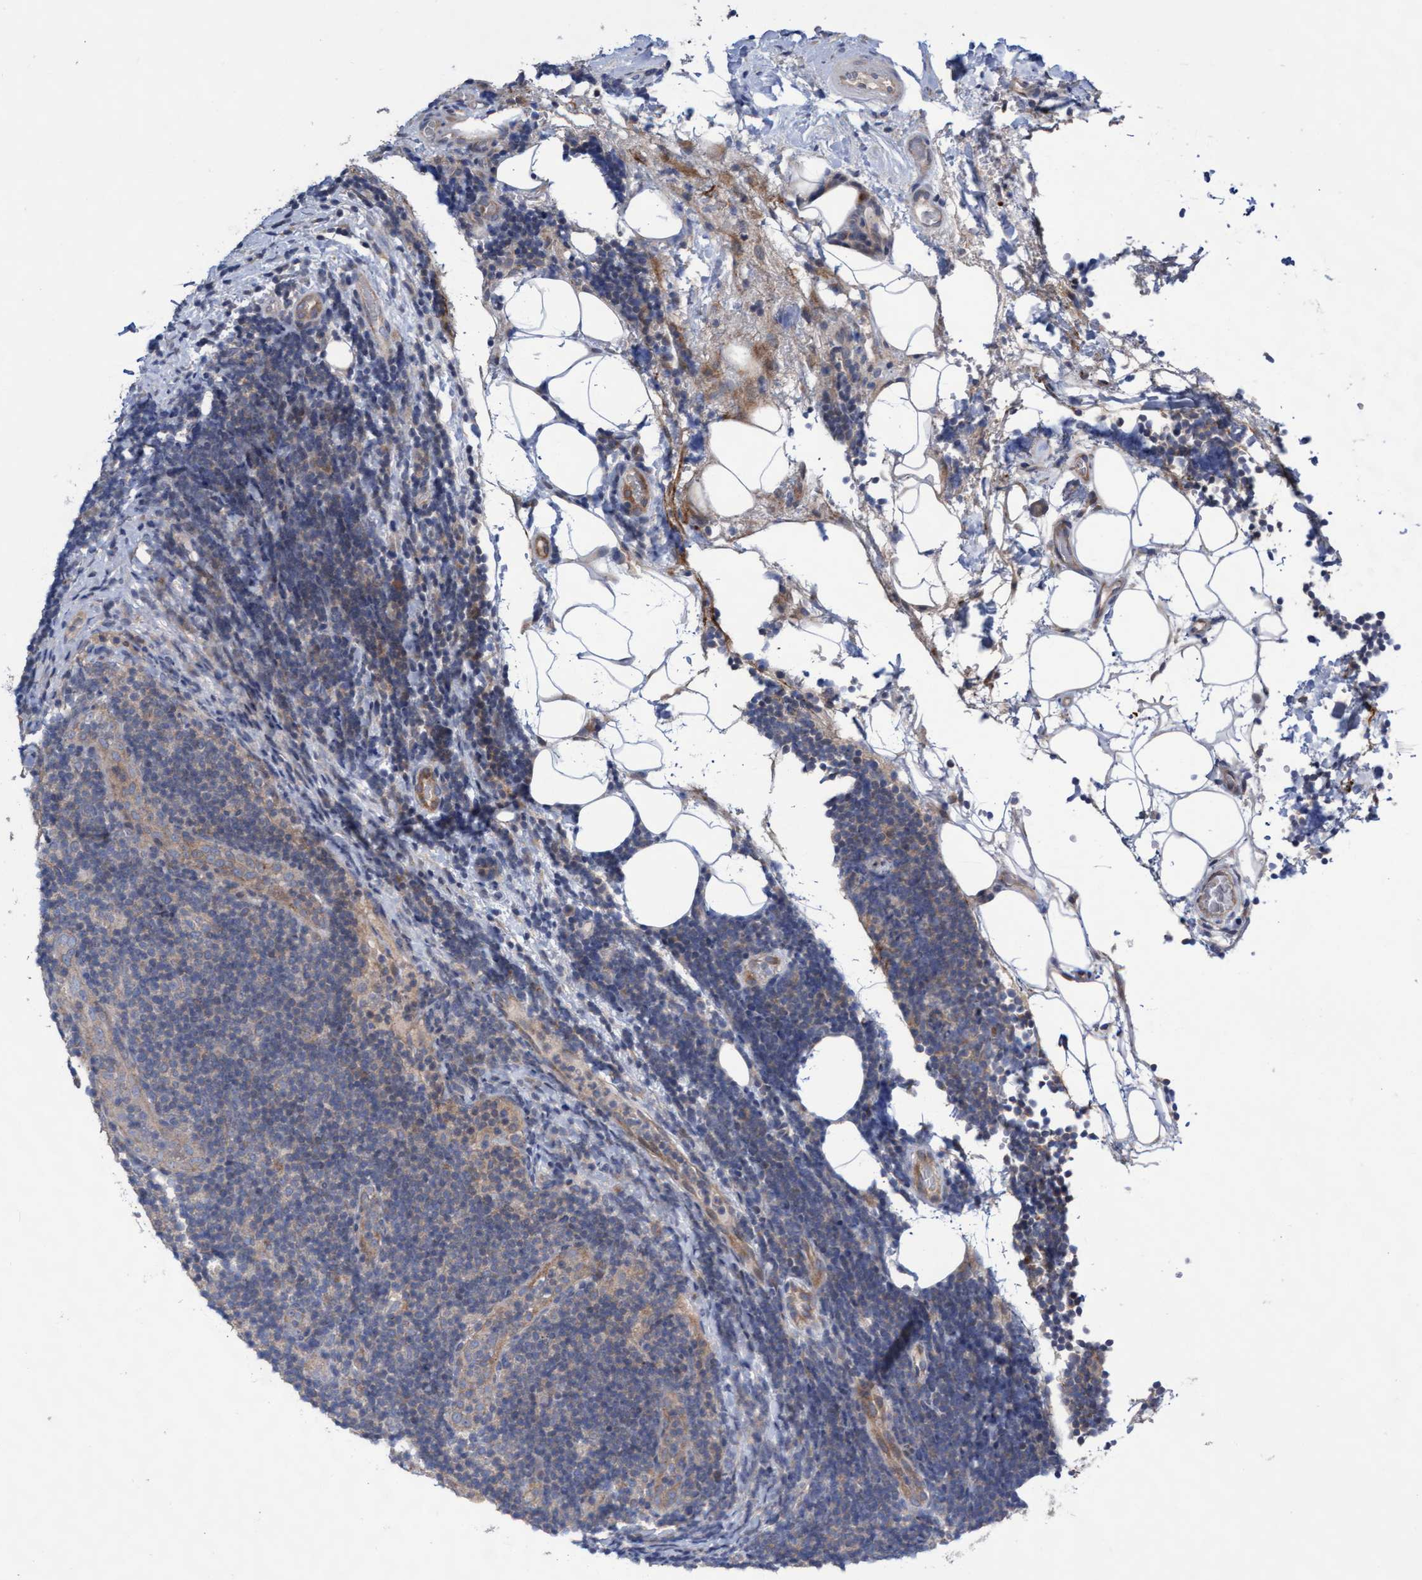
{"staining": {"intensity": "weak", "quantity": "<25%", "location": "cytoplasmic/membranous"}, "tissue": "lymphoma", "cell_type": "Tumor cells", "image_type": "cancer", "snomed": [{"axis": "morphology", "description": "Malignant lymphoma, non-Hodgkin's type, Low grade"}, {"axis": "topography", "description": "Lymph node"}], "caption": "An image of human lymphoma is negative for staining in tumor cells.", "gene": "ABCF2", "patient": {"sex": "male", "age": 83}}